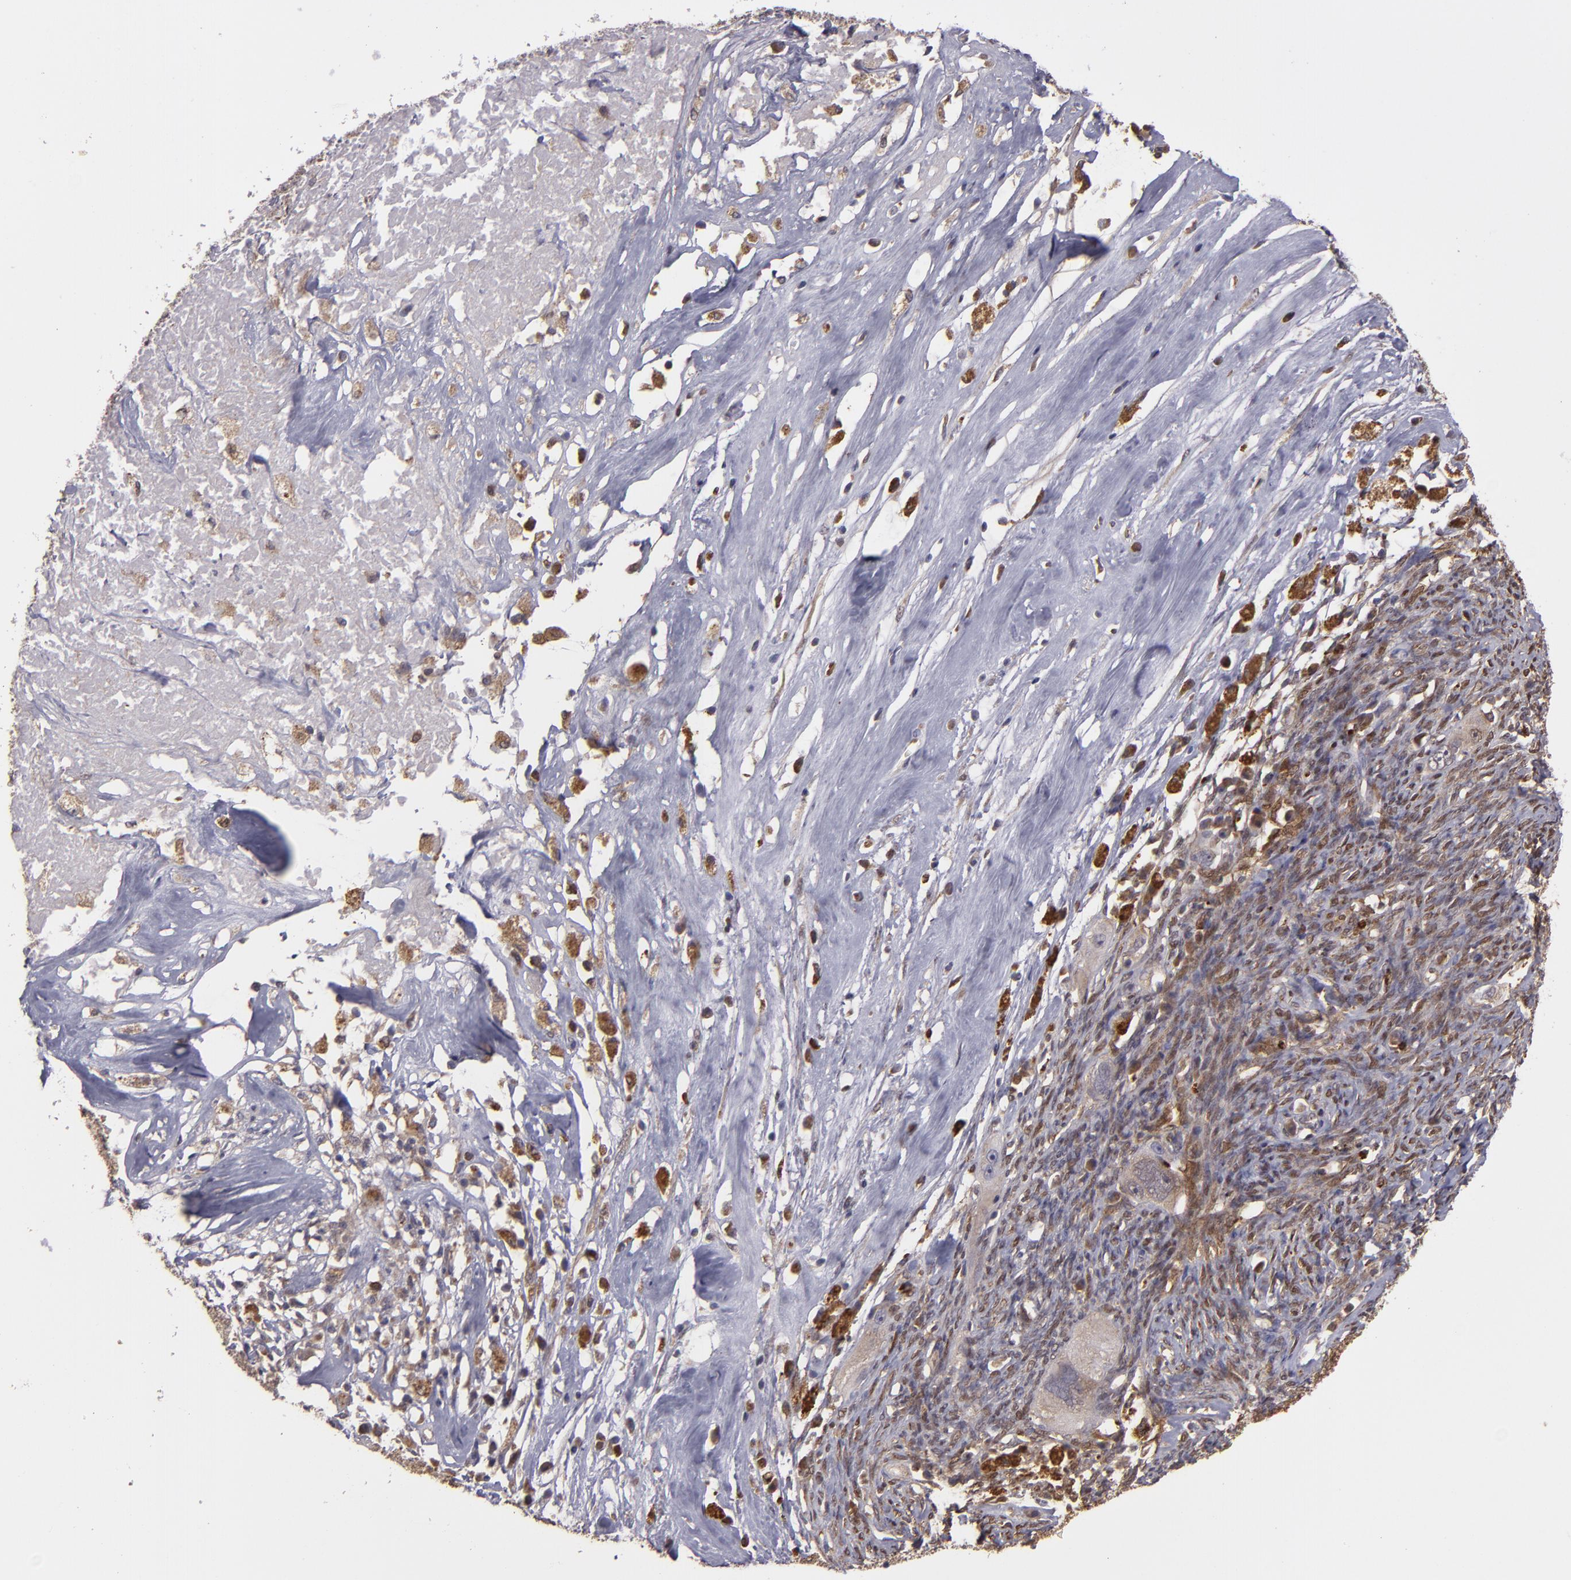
{"staining": {"intensity": "moderate", "quantity": "25%-75%", "location": "cytoplasmic/membranous"}, "tissue": "ovarian cancer", "cell_type": "Tumor cells", "image_type": "cancer", "snomed": [{"axis": "morphology", "description": "Normal tissue, NOS"}, {"axis": "morphology", "description": "Cystadenocarcinoma, serous, NOS"}, {"axis": "topography", "description": "Ovary"}], "caption": "DAB immunohistochemical staining of human ovarian serous cystadenocarcinoma reveals moderate cytoplasmic/membranous protein positivity in about 25%-75% of tumor cells.", "gene": "FHIT", "patient": {"sex": "female", "age": 62}}